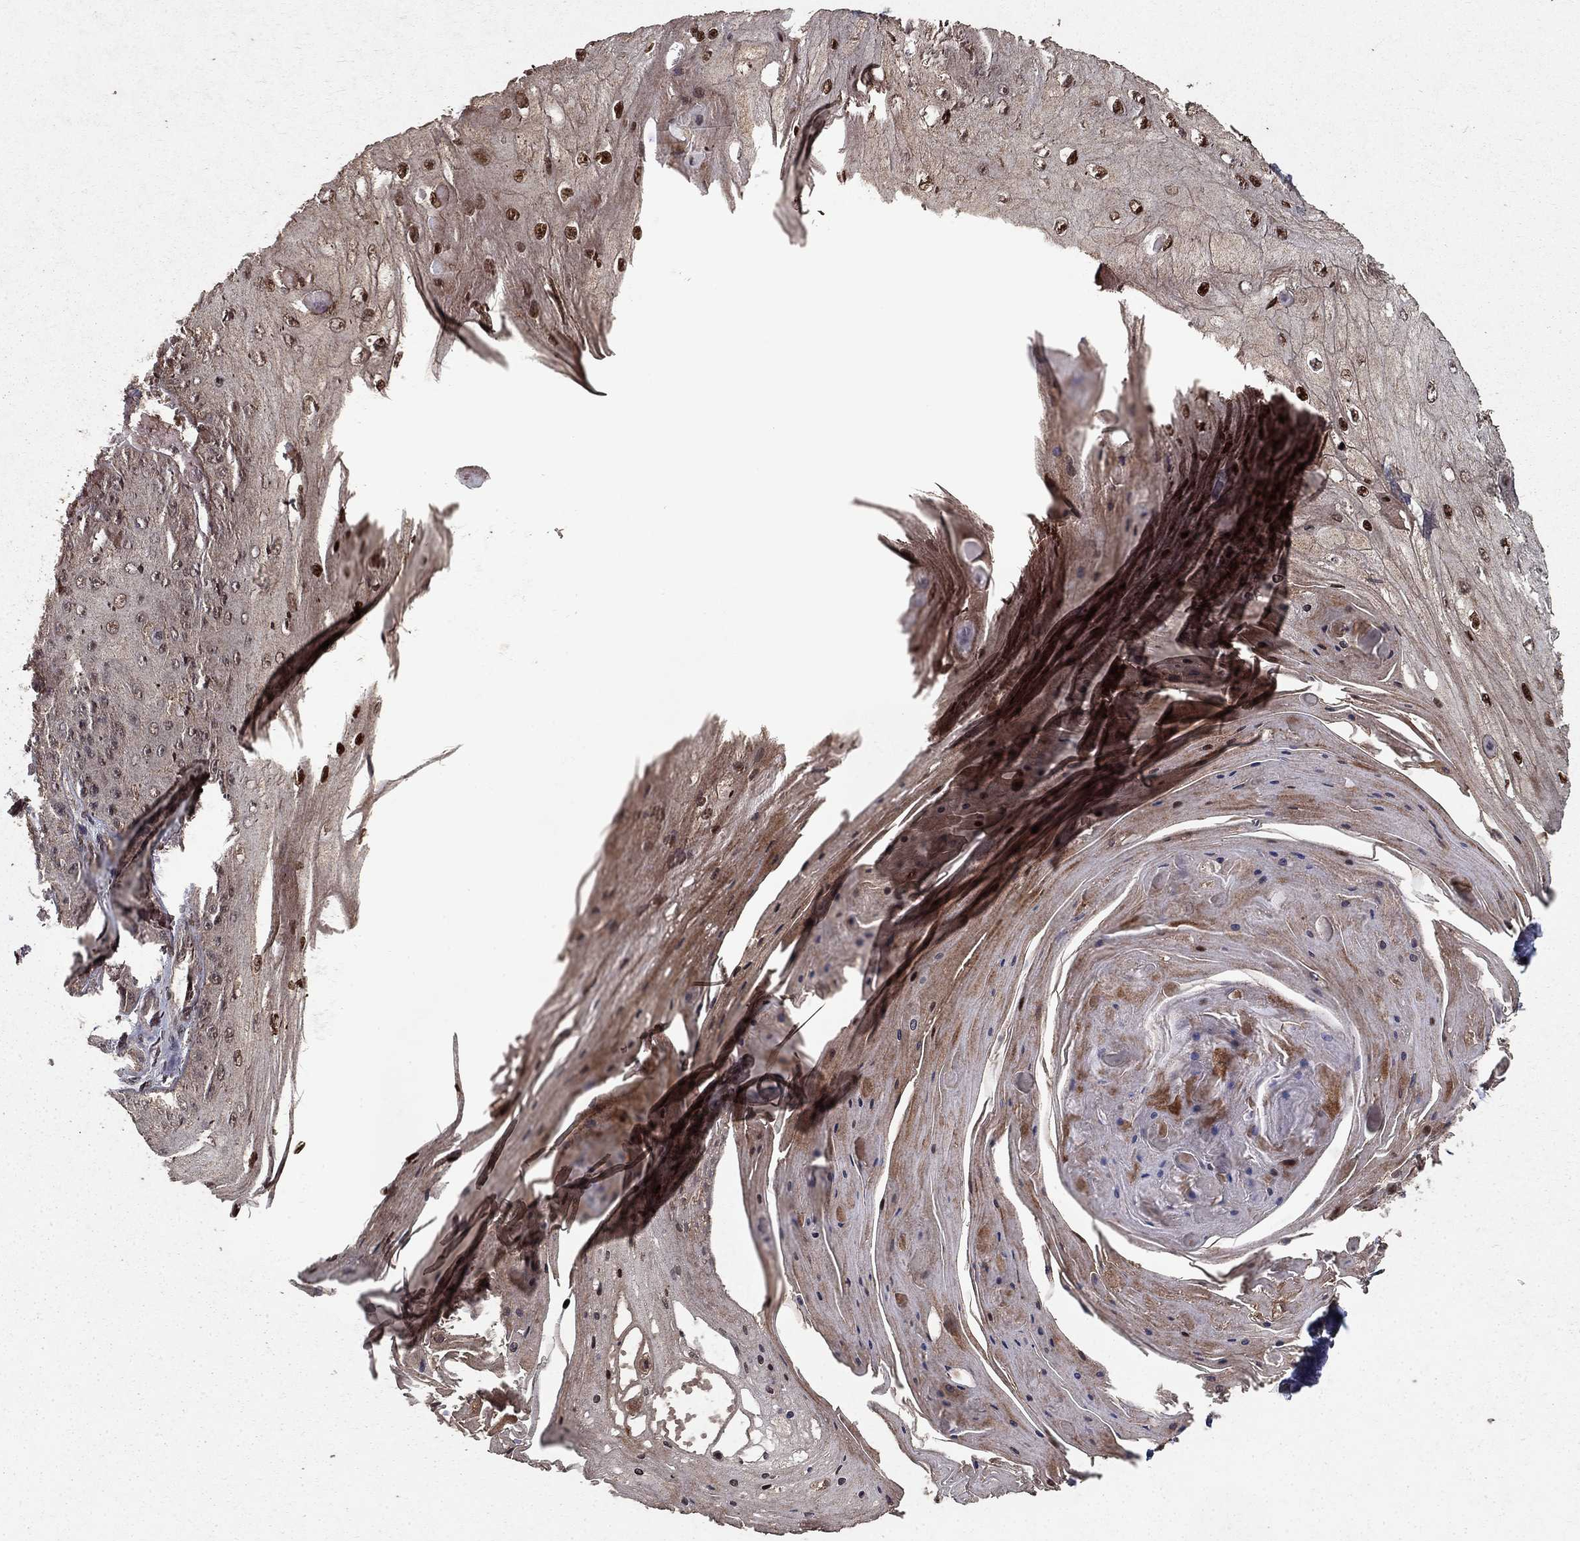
{"staining": {"intensity": "moderate", "quantity": "<25%", "location": "cytoplasmic/membranous,nuclear"}, "tissue": "skin cancer", "cell_type": "Tumor cells", "image_type": "cancer", "snomed": [{"axis": "morphology", "description": "Squamous cell carcinoma, NOS"}, {"axis": "topography", "description": "Skin"}], "caption": "Squamous cell carcinoma (skin) stained with a brown dye exhibits moderate cytoplasmic/membranous and nuclear positive positivity in approximately <25% of tumor cells.", "gene": "PRDM1", "patient": {"sex": "male", "age": 70}}